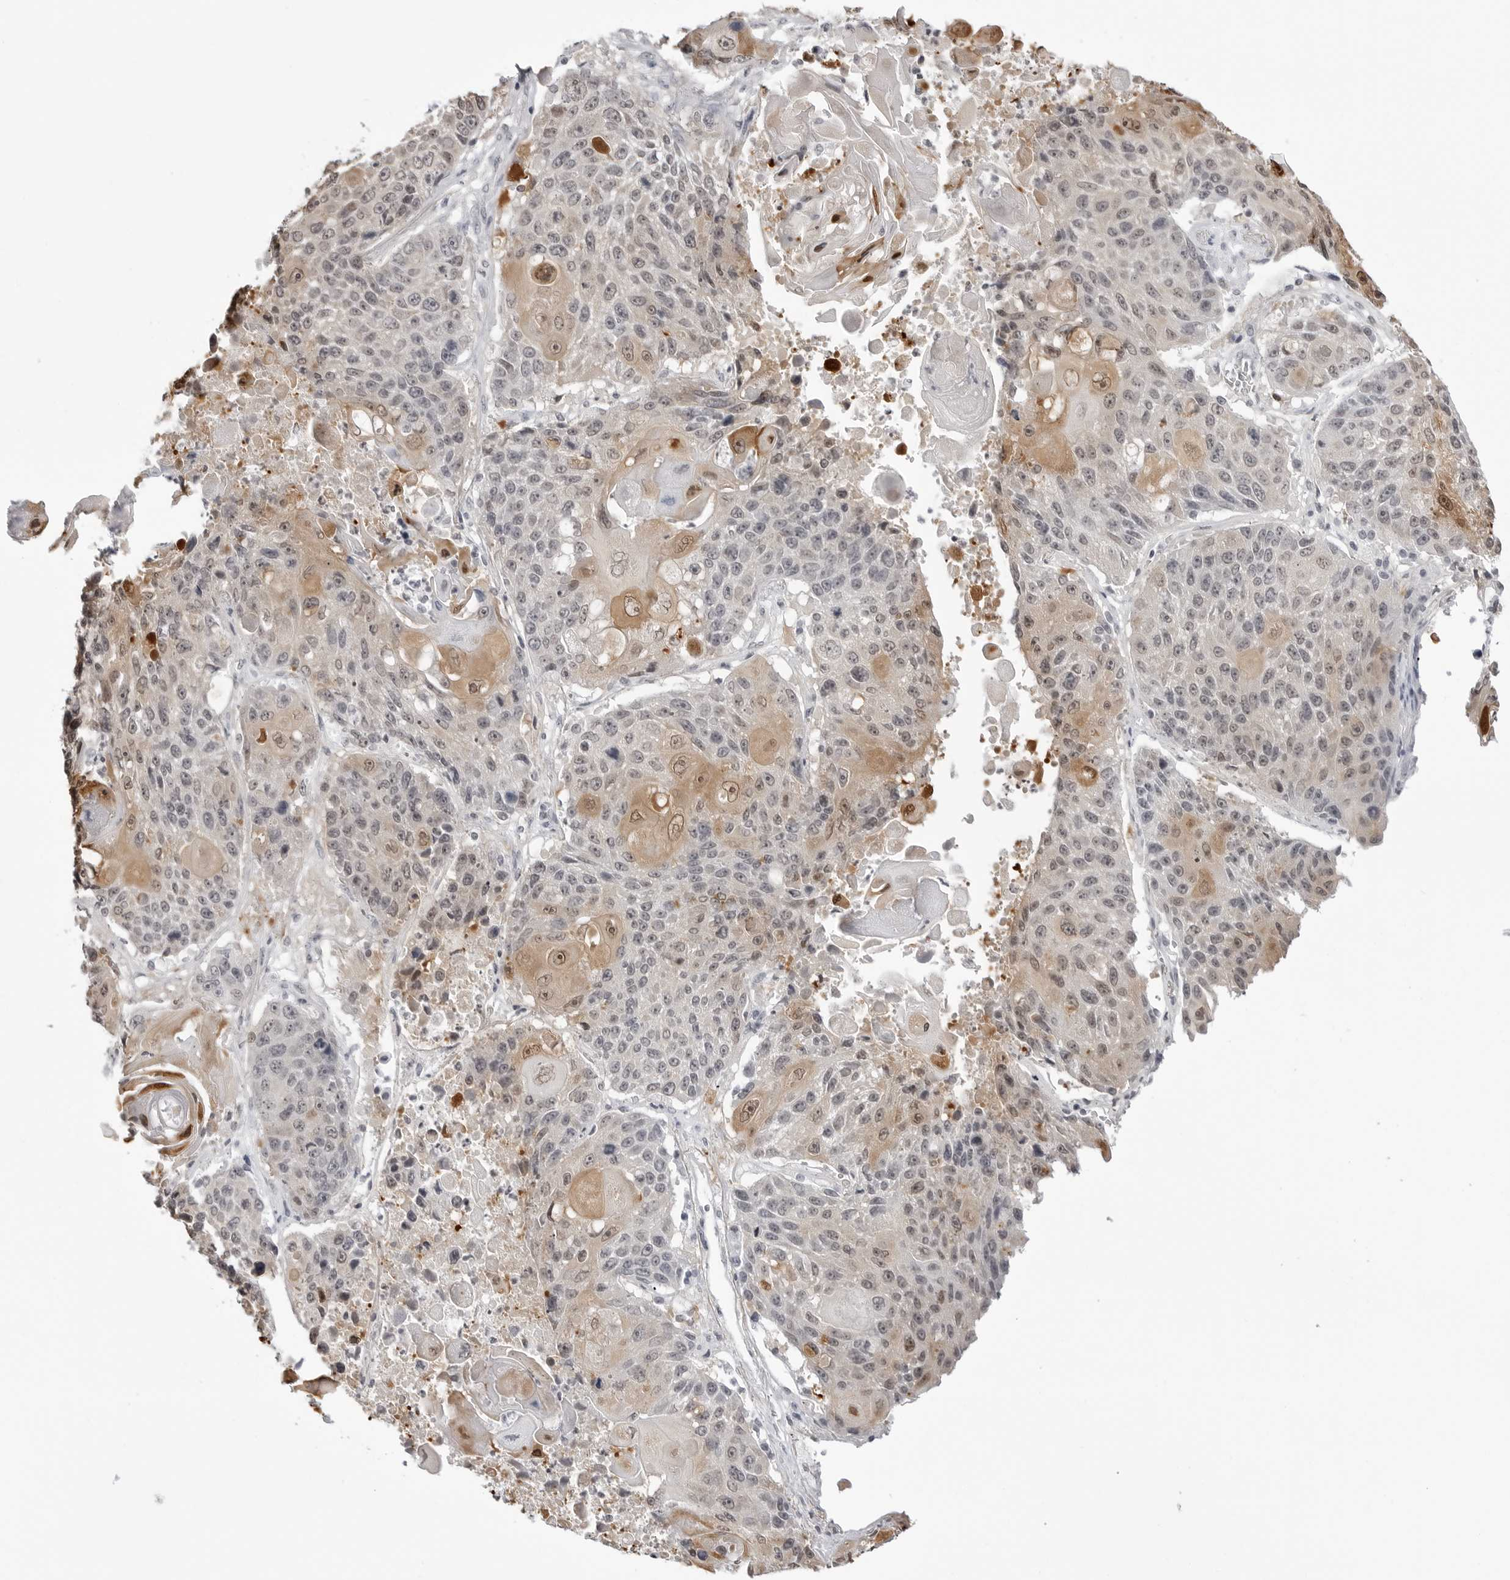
{"staining": {"intensity": "moderate", "quantity": "<25%", "location": "cytoplasmic/membranous,nuclear"}, "tissue": "lung cancer", "cell_type": "Tumor cells", "image_type": "cancer", "snomed": [{"axis": "morphology", "description": "Squamous cell carcinoma, NOS"}, {"axis": "topography", "description": "Lung"}], "caption": "IHC micrograph of neoplastic tissue: human lung cancer (squamous cell carcinoma) stained using IHC demonstrates low levels of moderate protein expression localized specifically in the cytoplasmic/membranous and nuclear of tumor cells, appearing as a cytoplasmic/membranous and nuclear brown color.", "gene": "YWHAG", "patient": {"sex": "male", "age": 61}}